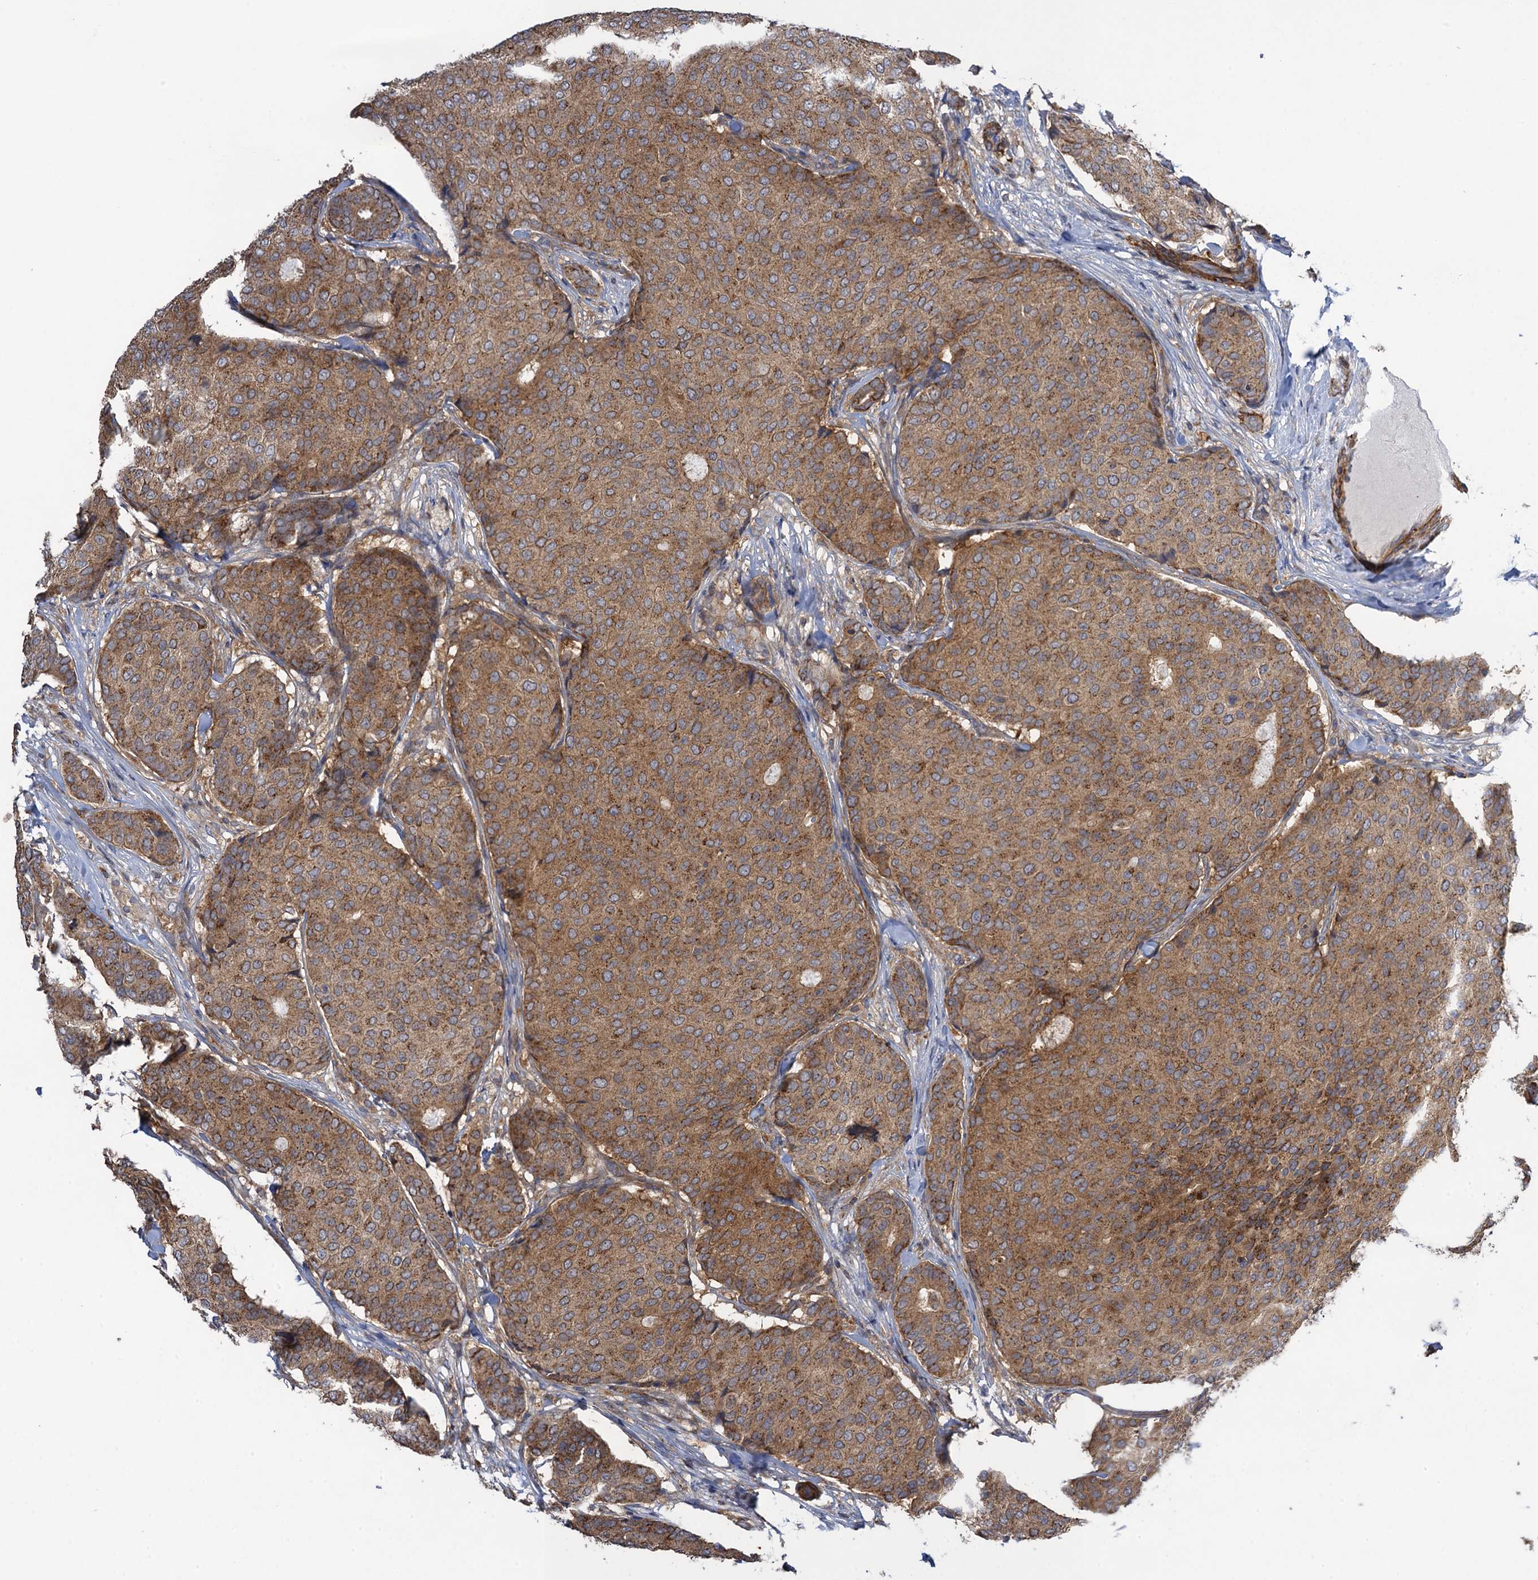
{"staining": {"intensity": "moderate", "quantity": ">75%", "location": "cytoplasmic/membranous"}, "tissue": "breast cancer", "cell_type": "Tumor cells", "image_type": "cancer", "snomed": [{"axis": "morphology", "description": "Duct carcinoma"}, {"axis": "topography", "description": "Breast"}], "caption": "An IHC micrograph of neoplastic tissue is shown. Protein staining in brown highlights moderate cytoplasmic/membranous positivity in breast cancer (infiltrating ductal carcinoma) within tumor cells.", "gene": "WDR88", "patient": {"sex": "female", "age": 75}}